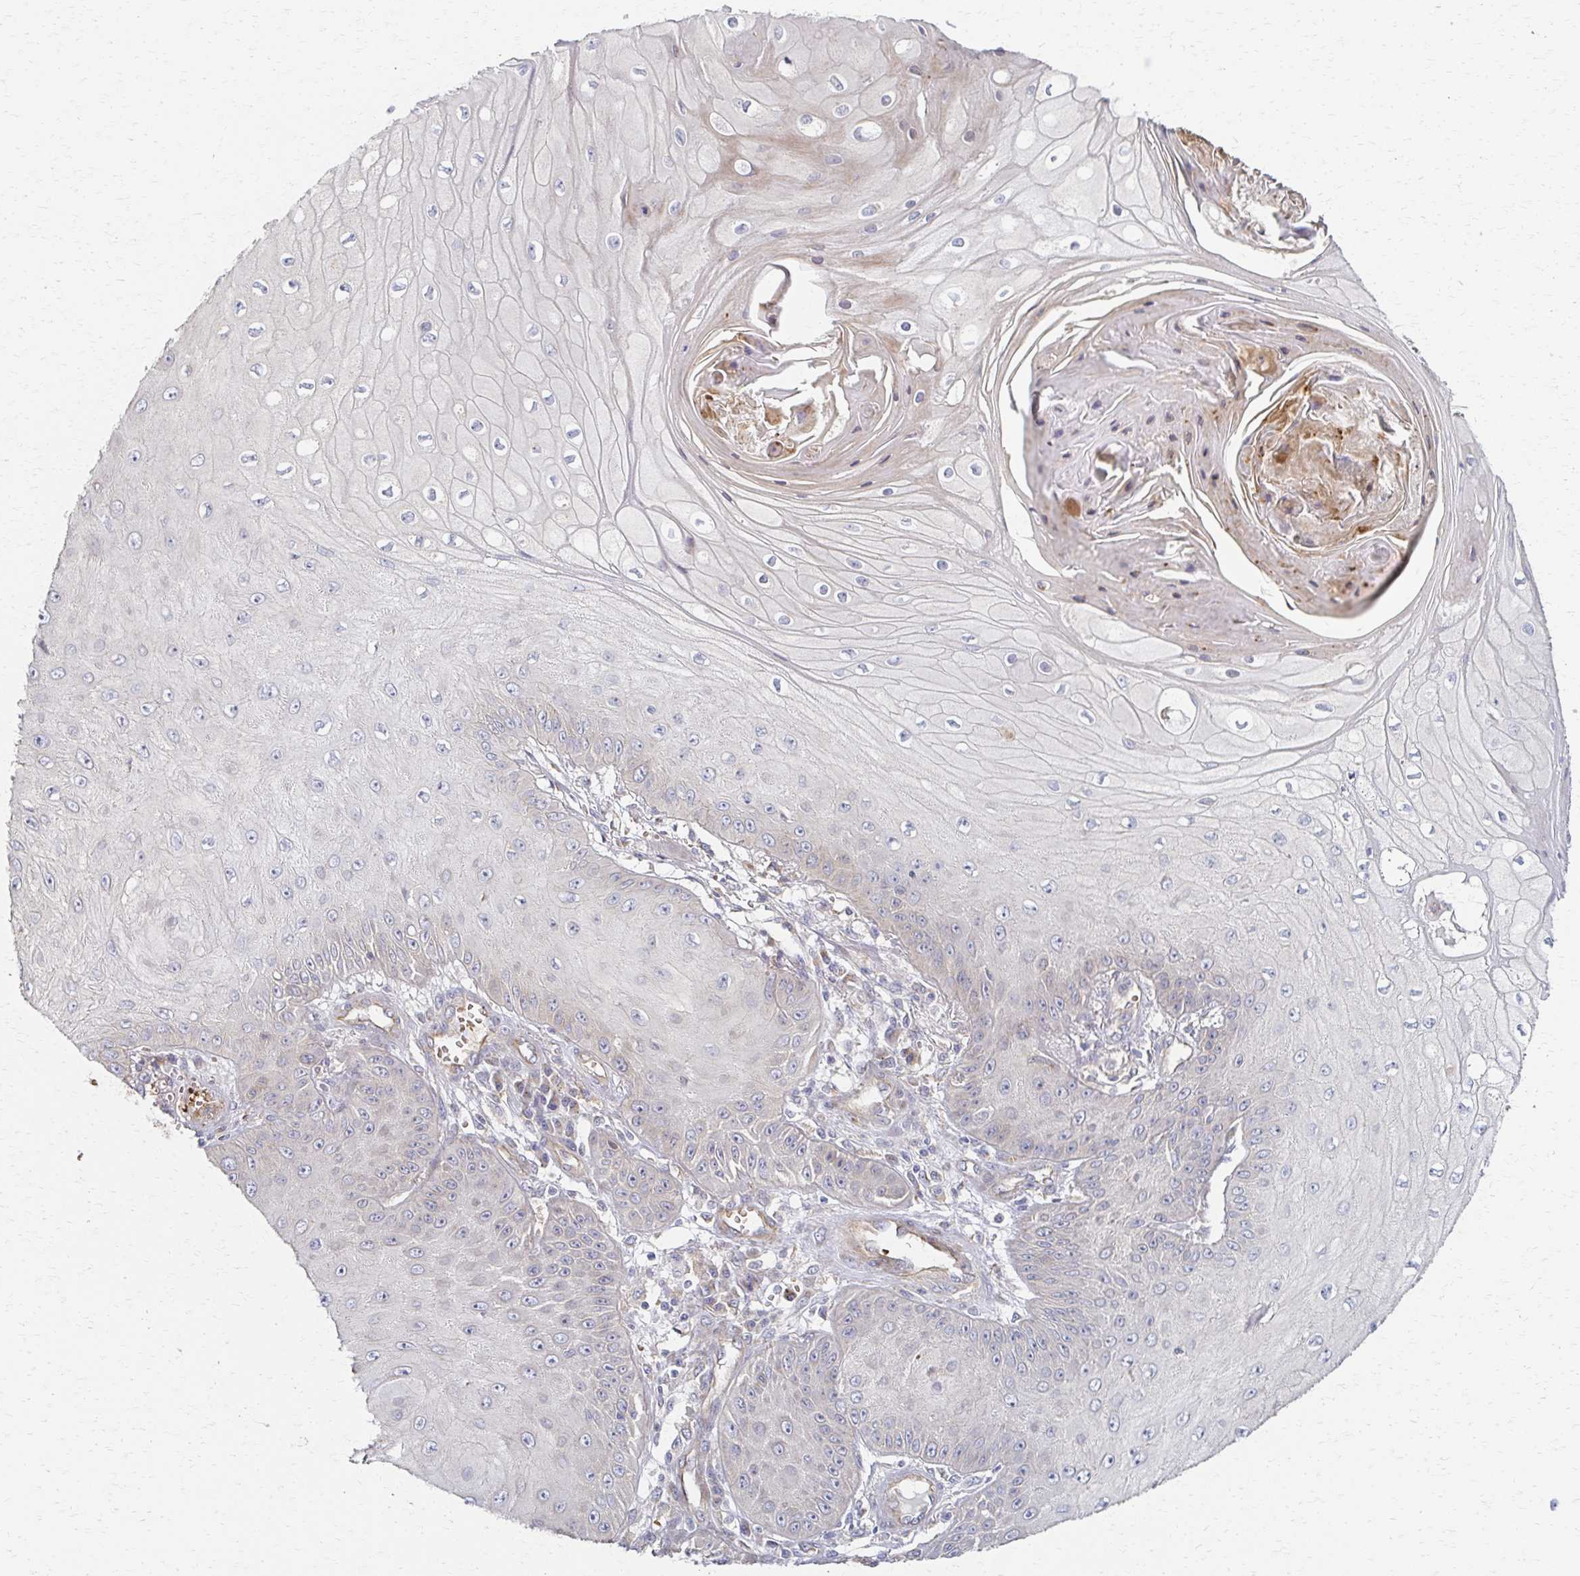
{"staining": {"intensity": "negative", "quantity": "none", "location": "none"}, "tissue": "skin cancer", "cell_type": "Tumor cells", "image_type": "cancer", "snomed": [{"axis": "morphology", "description": "Squamous cell carcinoma, NOS"}, {"axis": "topography", "description": "Skin"}], "caption": "Skin cancer stained for a protein using IHC reveals no expression tumor cells.", "gene": "SKA2", "patient": {"sex": "male", "age": 70}}